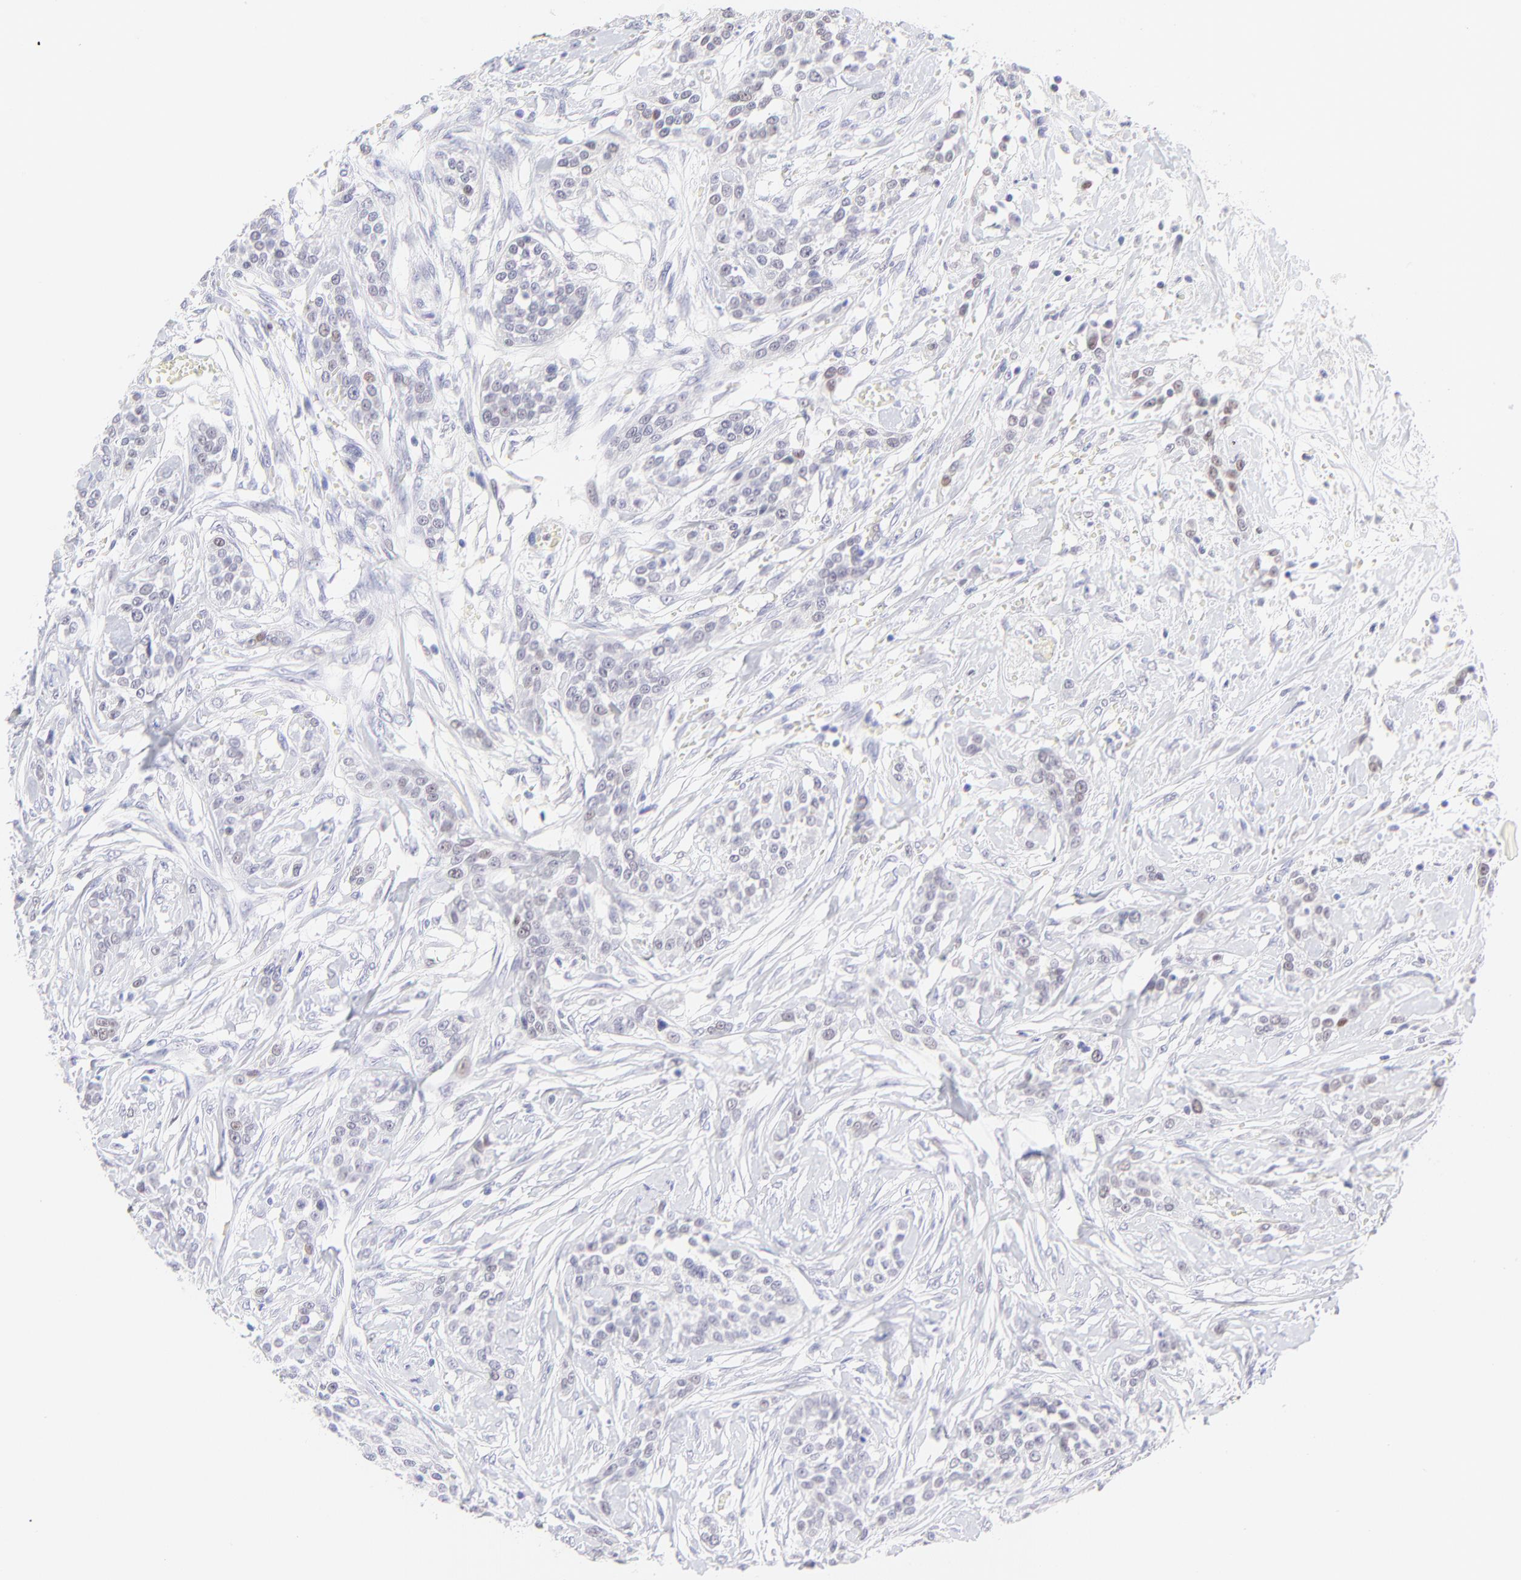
{"staining": {"intensity": "negative", "quantity": "none", "location": "none"}, "tissue": "urothelial cancer", "cell_type": "Tumor cells", "image_type": "cancer", "snomed": [{"axis": "morphology", "description": "Urothelial carcinoma, High grade"}, {"axis": "topography", "description": "Urinary bladder"}], "caption": "The micrograph exhibits no staining of tumor cells in urothelial cancer. (DAB immunohistochemistry visualized using brightfield microscopy, high magnification).", "gene": "KLF4", "patient": {"sex": "male", "age": 56}}